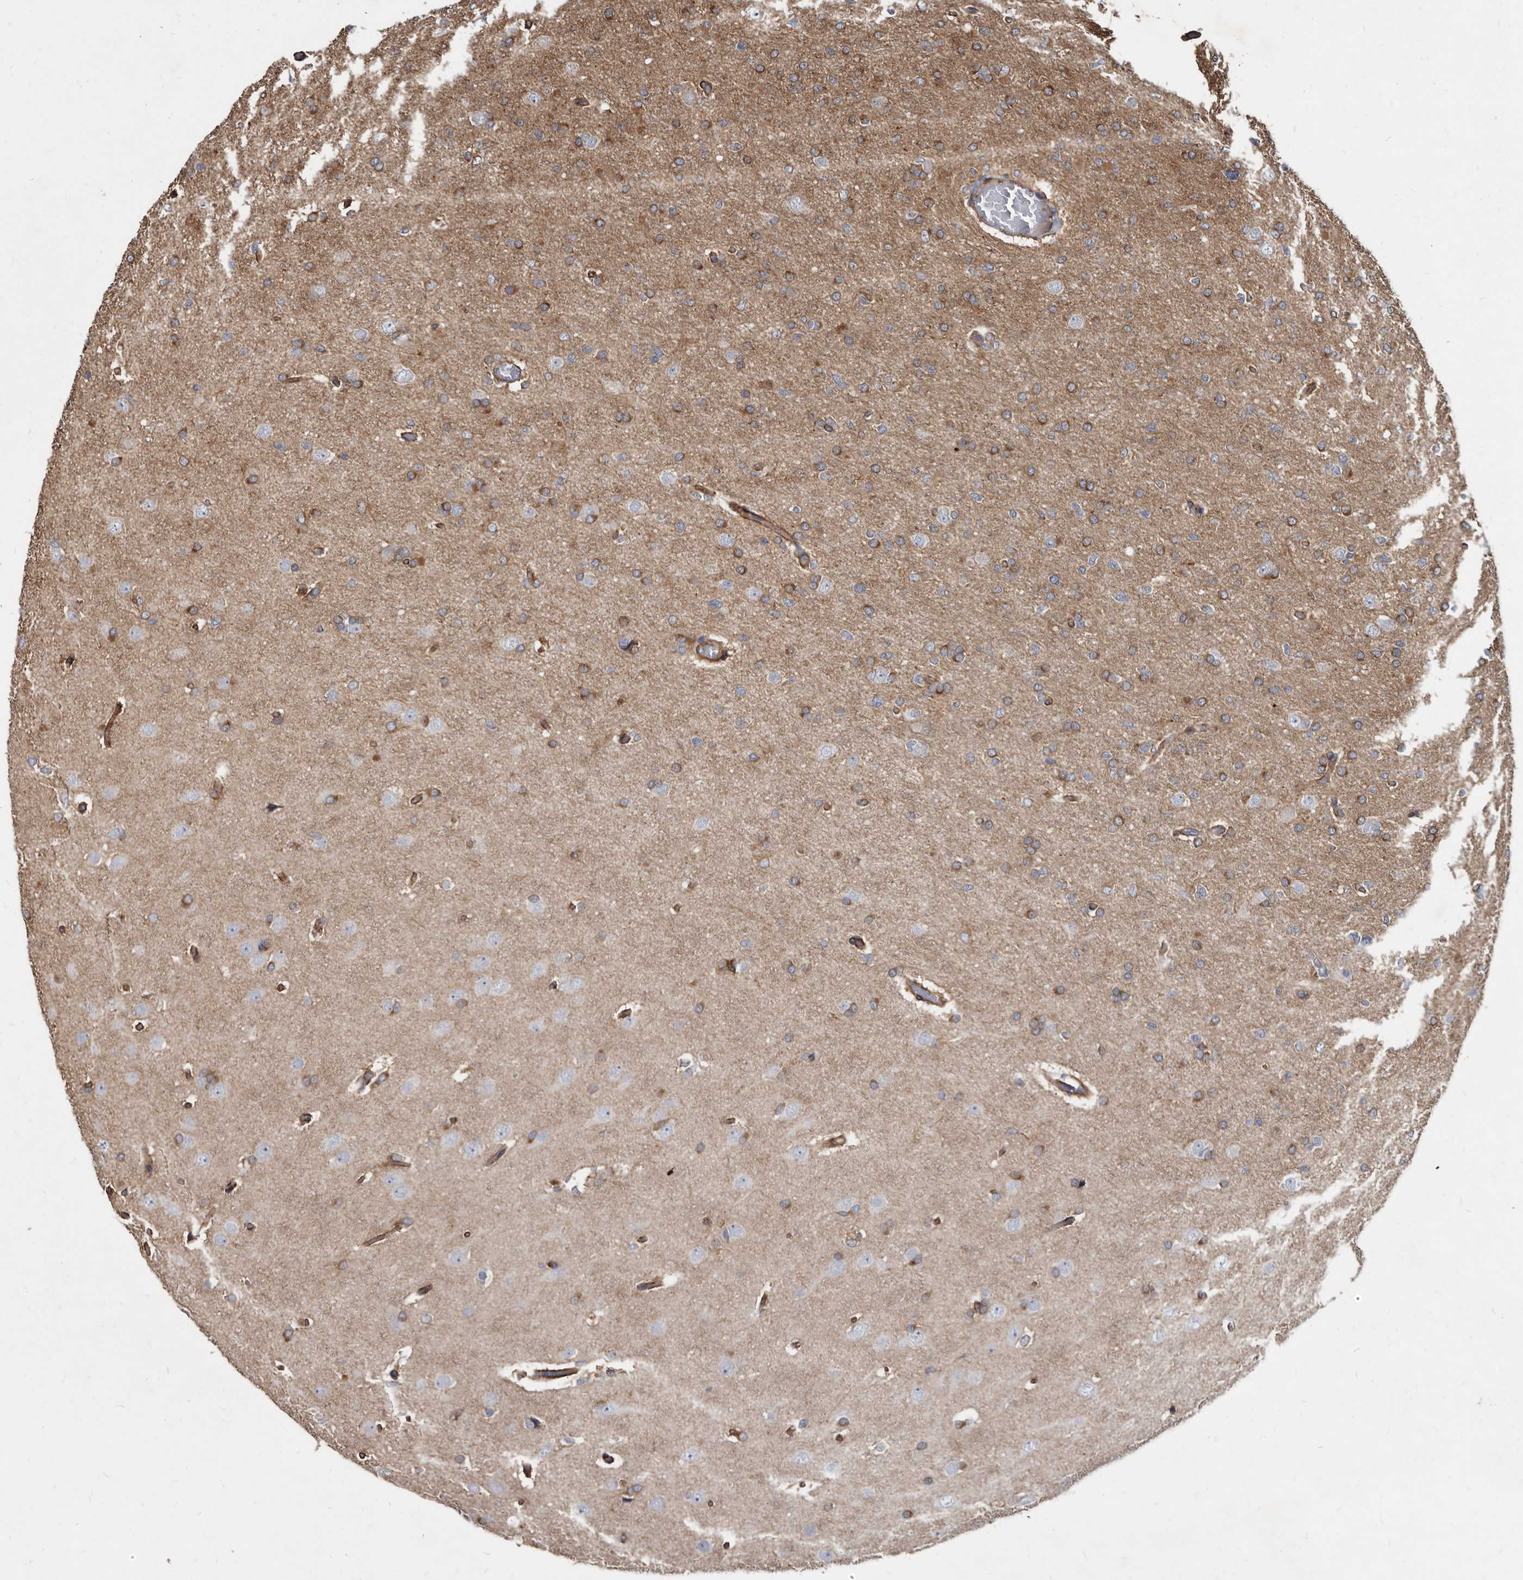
{"staining": {"intensity": "weak", "quantity": "<25%", "location": "cytoplasmic/membranous"}, "tissue": "glioma", "cell_type": "Tumor cells", "image_type": "cancer", "snomed": [{"axis": "morphology", "description": "Glioma, malignant, High grade"}, {"axis": "topography", "description": "Cerebral cortex"}], "caption": "High magnification brightfield microscopy of malignant high-grade glioma stained with DAB (brown) and counterstained with hematoxylin (blue): tumor cells show no significant staining.", "gene": "KCTD20", "patient": {"sex": "female", "age": 36}}